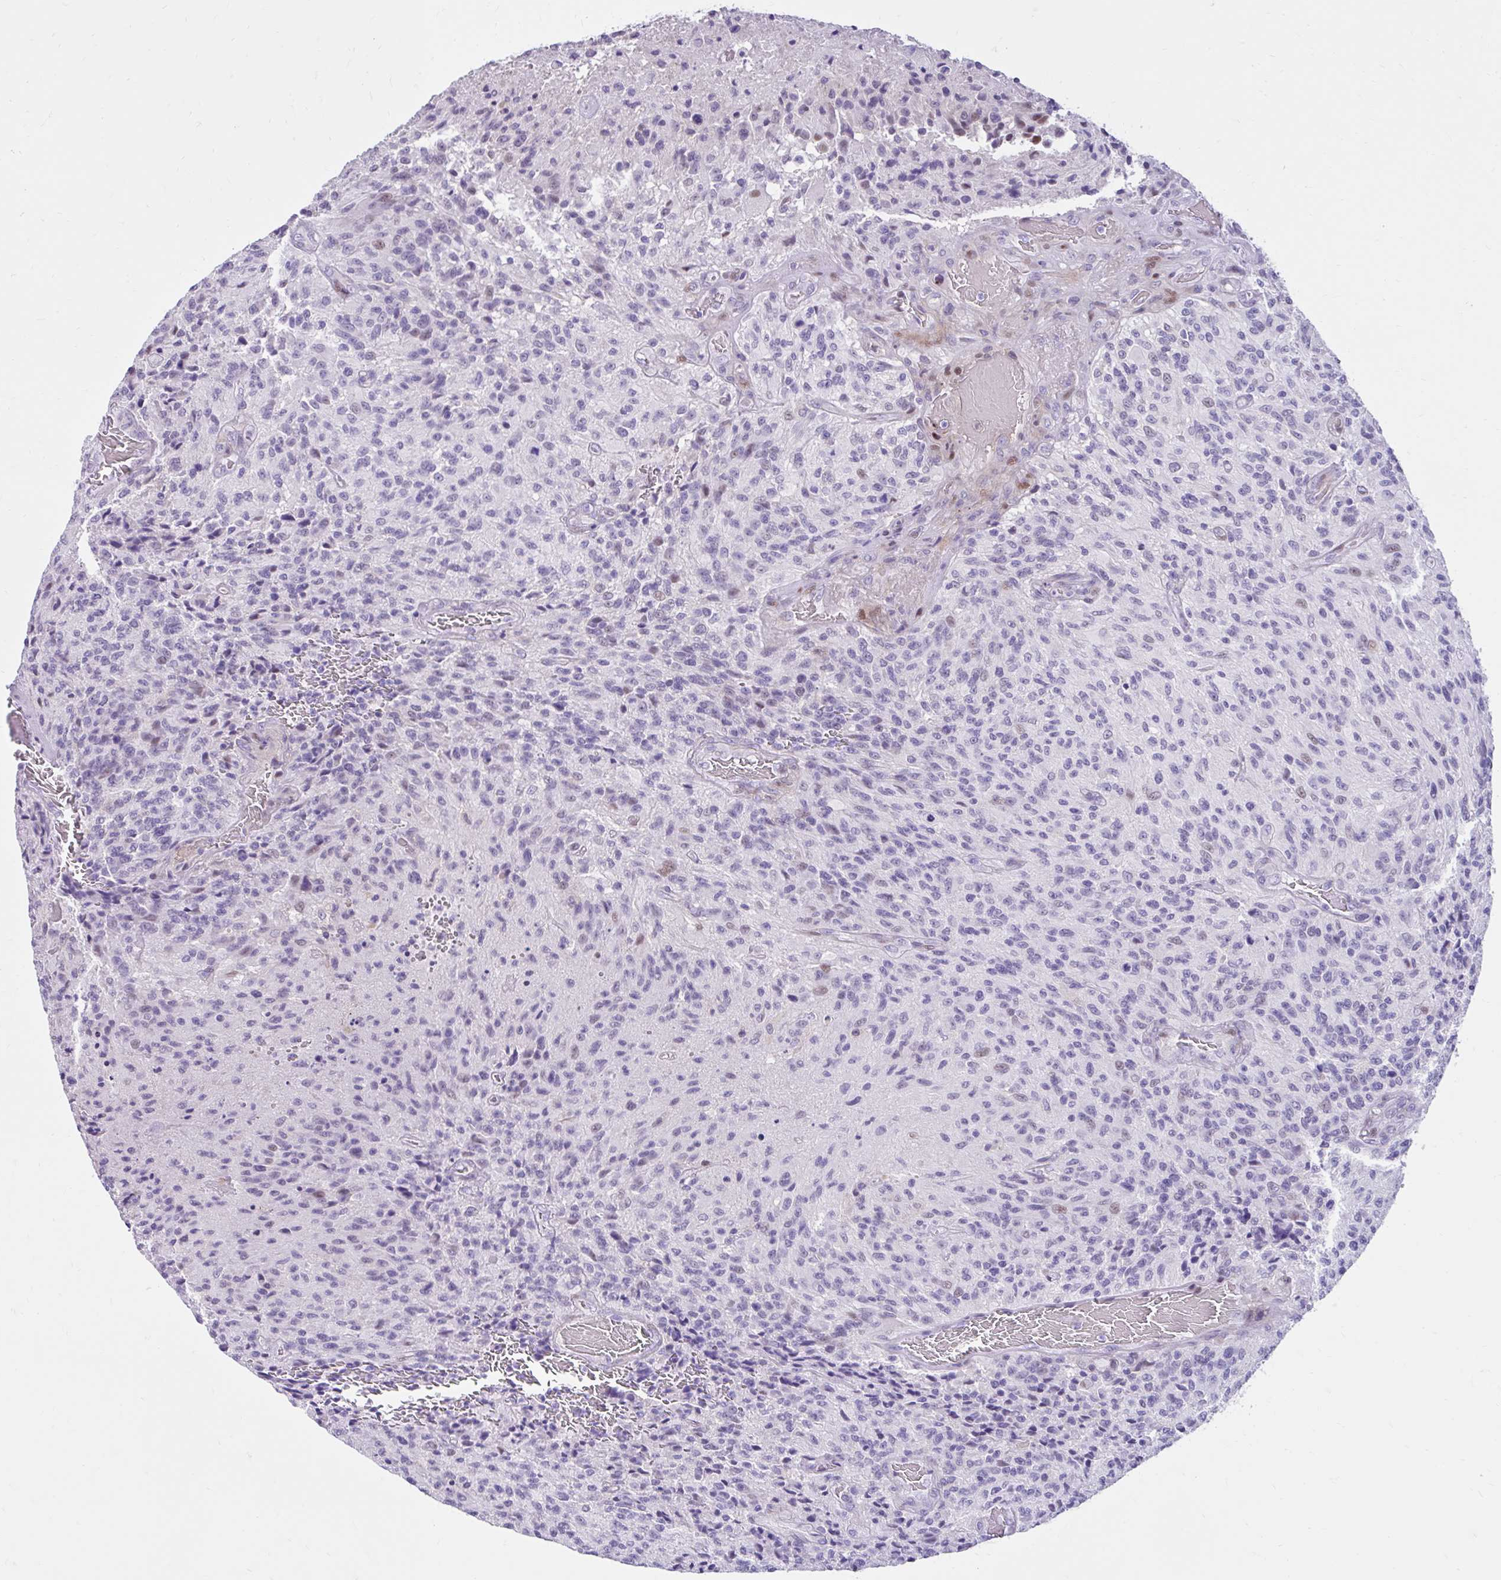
{"staining": {"intensity": "negative", "quantity": "none", "location": "none"}, "tissue": "glioma", "cell_type": "Tumor cells", "image_type": "cancer", "snomed": [{"axis": "morphology", "description": "Normal tissue, NOS"}, {"axis": "morphology", "description": "Glioma, malignant, High grade"}, {"axis": "topography", "description": "Cerebral cortex"}], "caption": "Immunohistochemistry (IHC) micrograph of glioma stained for a protein (brown), which demonstrates no positivity in tumor cells.", "gene": "NHLH2", "patient": {"sex": "male", "age": 56}}